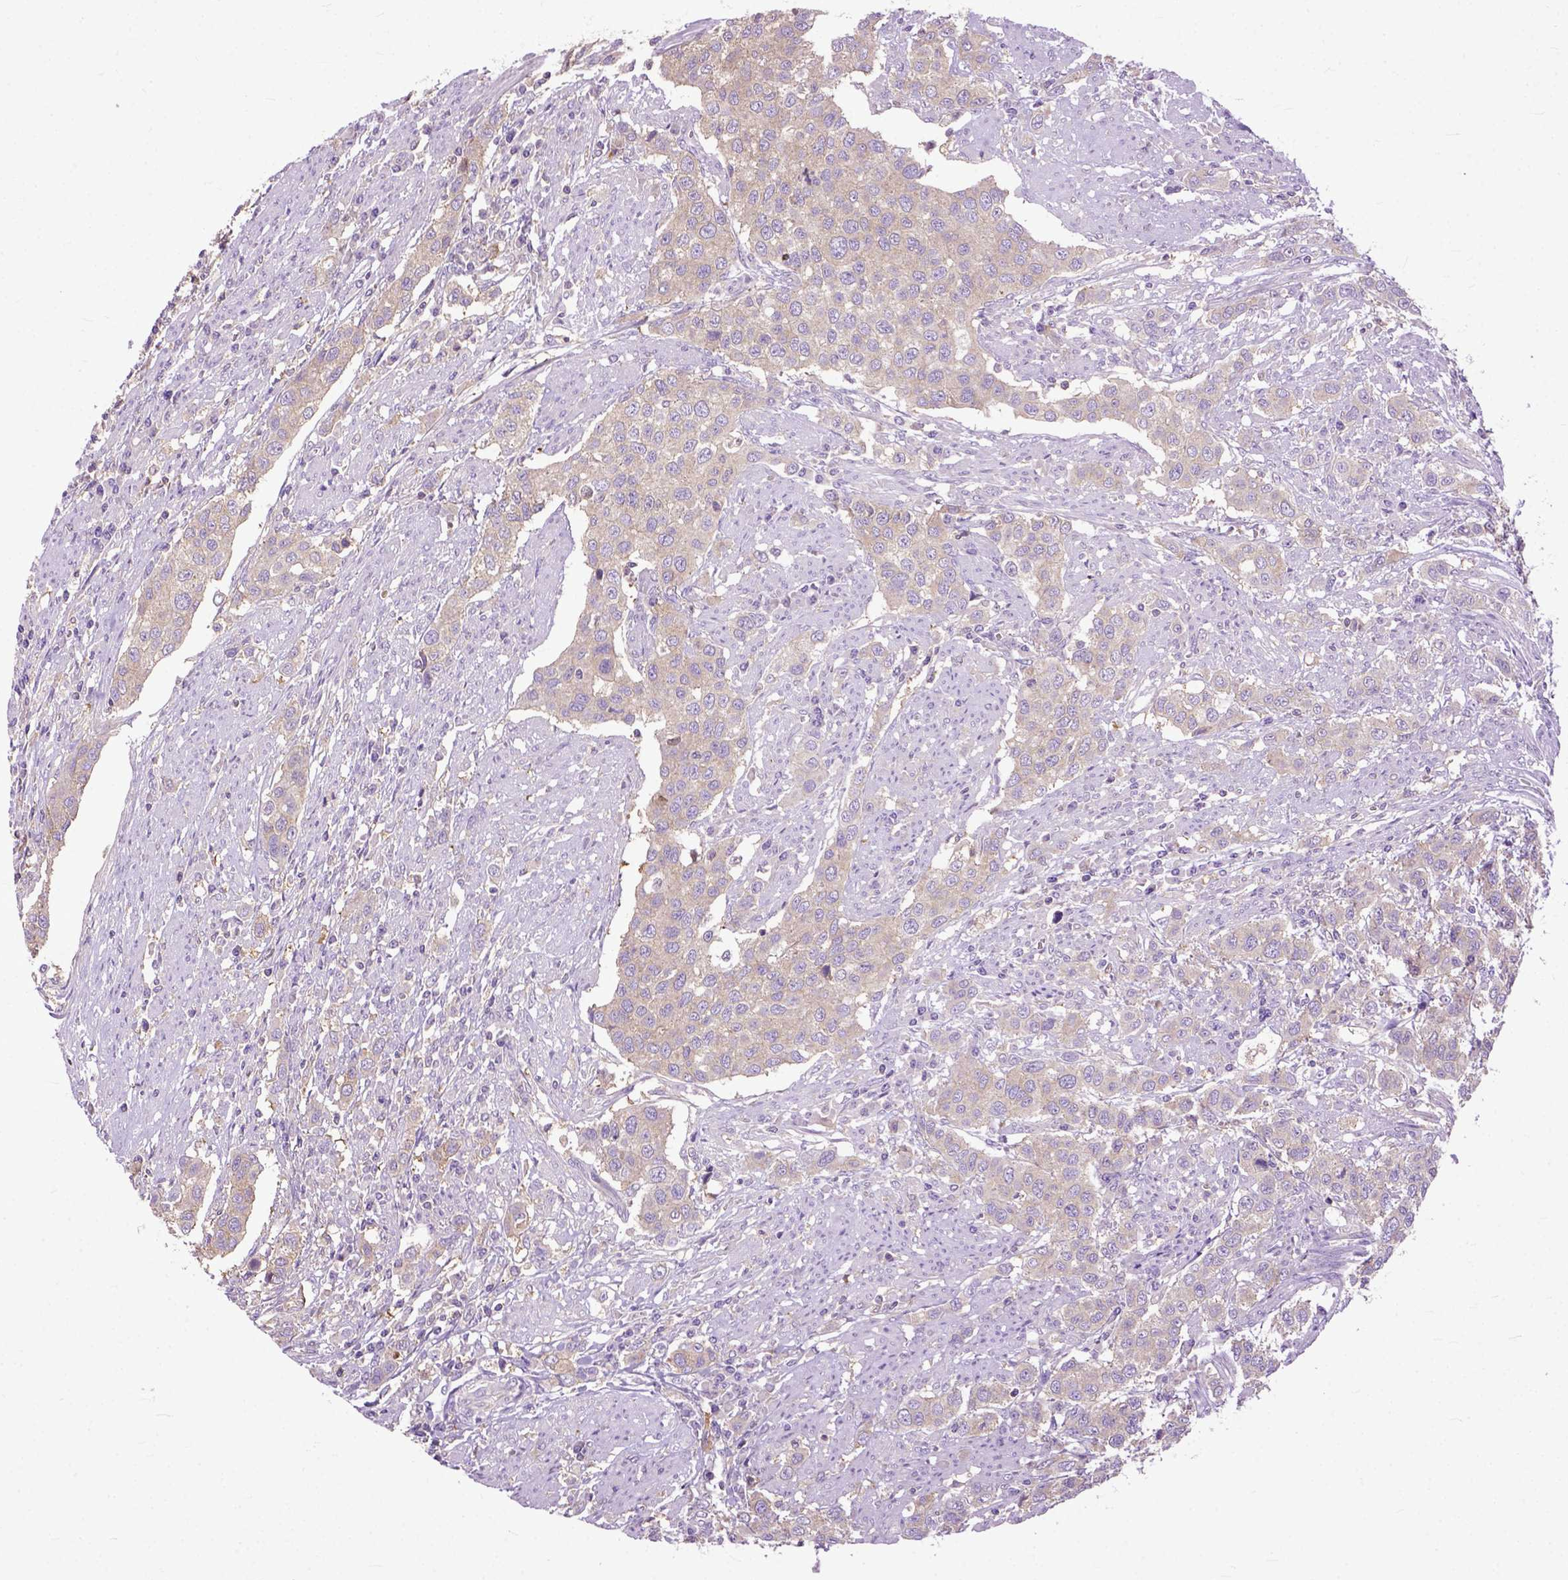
{"staining": {"intensity": "weak", "quantity": "25%-75%", "location": "cytoplasmic/membranous"}, "tissue": "urothelial cancer", "cell_type": "Tumor cells", "image_type": "cancer", "snomed": [{"axis": "morphology", "description": "Urothelial carcinoma, High grade"}, {"axis": "topography", "description": "Urinary bladder"}], "caption": "Immunohistochemical staining of urothelial cancer displays low levels of weak cytoplasmic/membranous expression in approximately 25%-75% of tumor cells. Nuclei are stained in blue.", "gene": "NAMPT", "patient": {"sex": "female", "age": 58}}